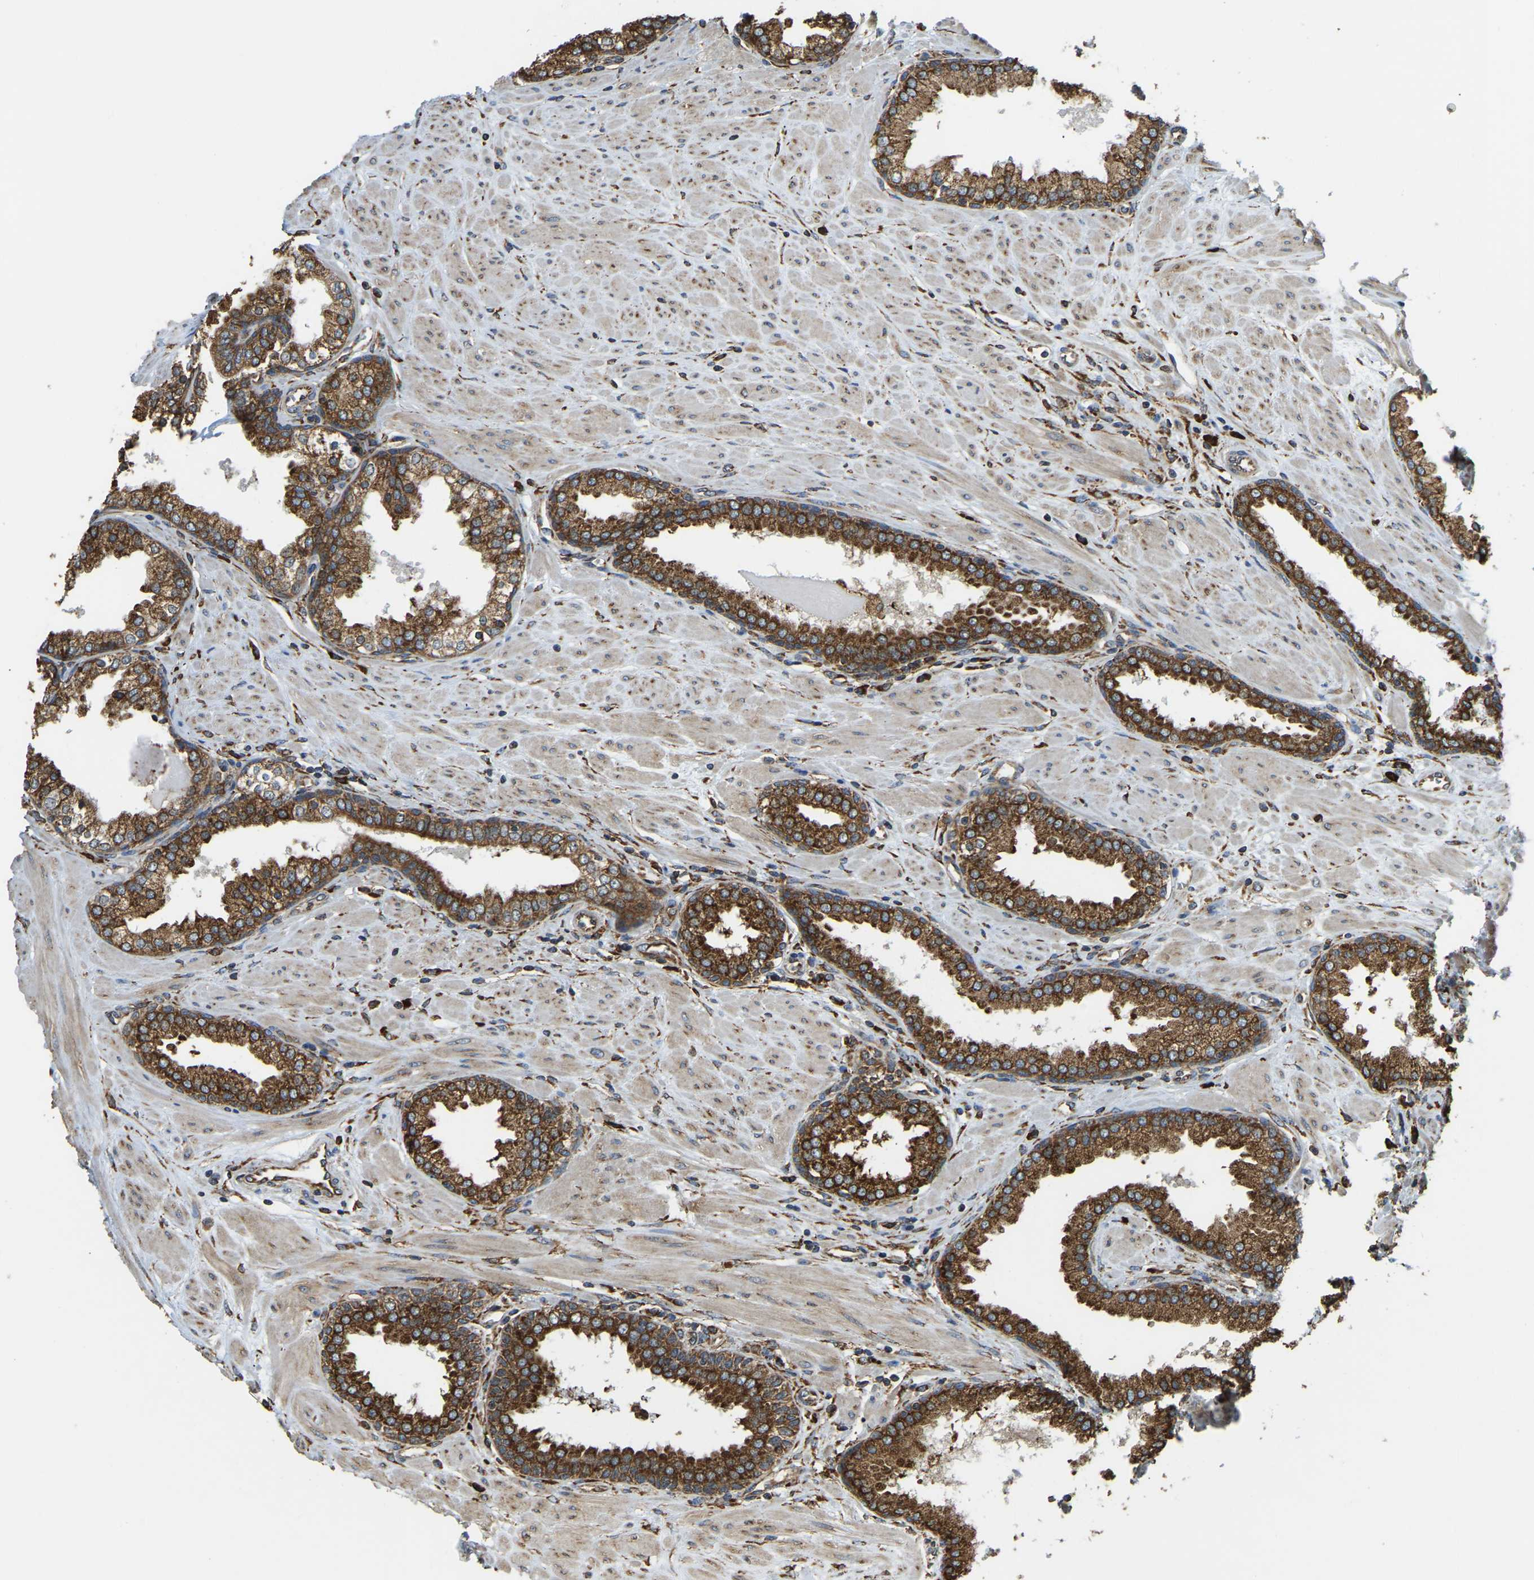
{"staining": {"intensity": "strong", "quantity": "25%-75%", "location": "cytoplasmic/membranous"}, "tissue": "prostate", "cell_type": "Glandular cells", "image_type": "normal", "snomed": [{"axis": "morphology", "description": "Normal tissue, NOS"}, {"axis": "topography", "description": "Prostate"}], "caption": "Benign prostate displays strong cytoplasmic/membranous positivity in about 25%-75% of glandular cells, visualized by immunohistochemistry.", "gene": "RNF115", "patient": {"sex": "male", "age": 51}}